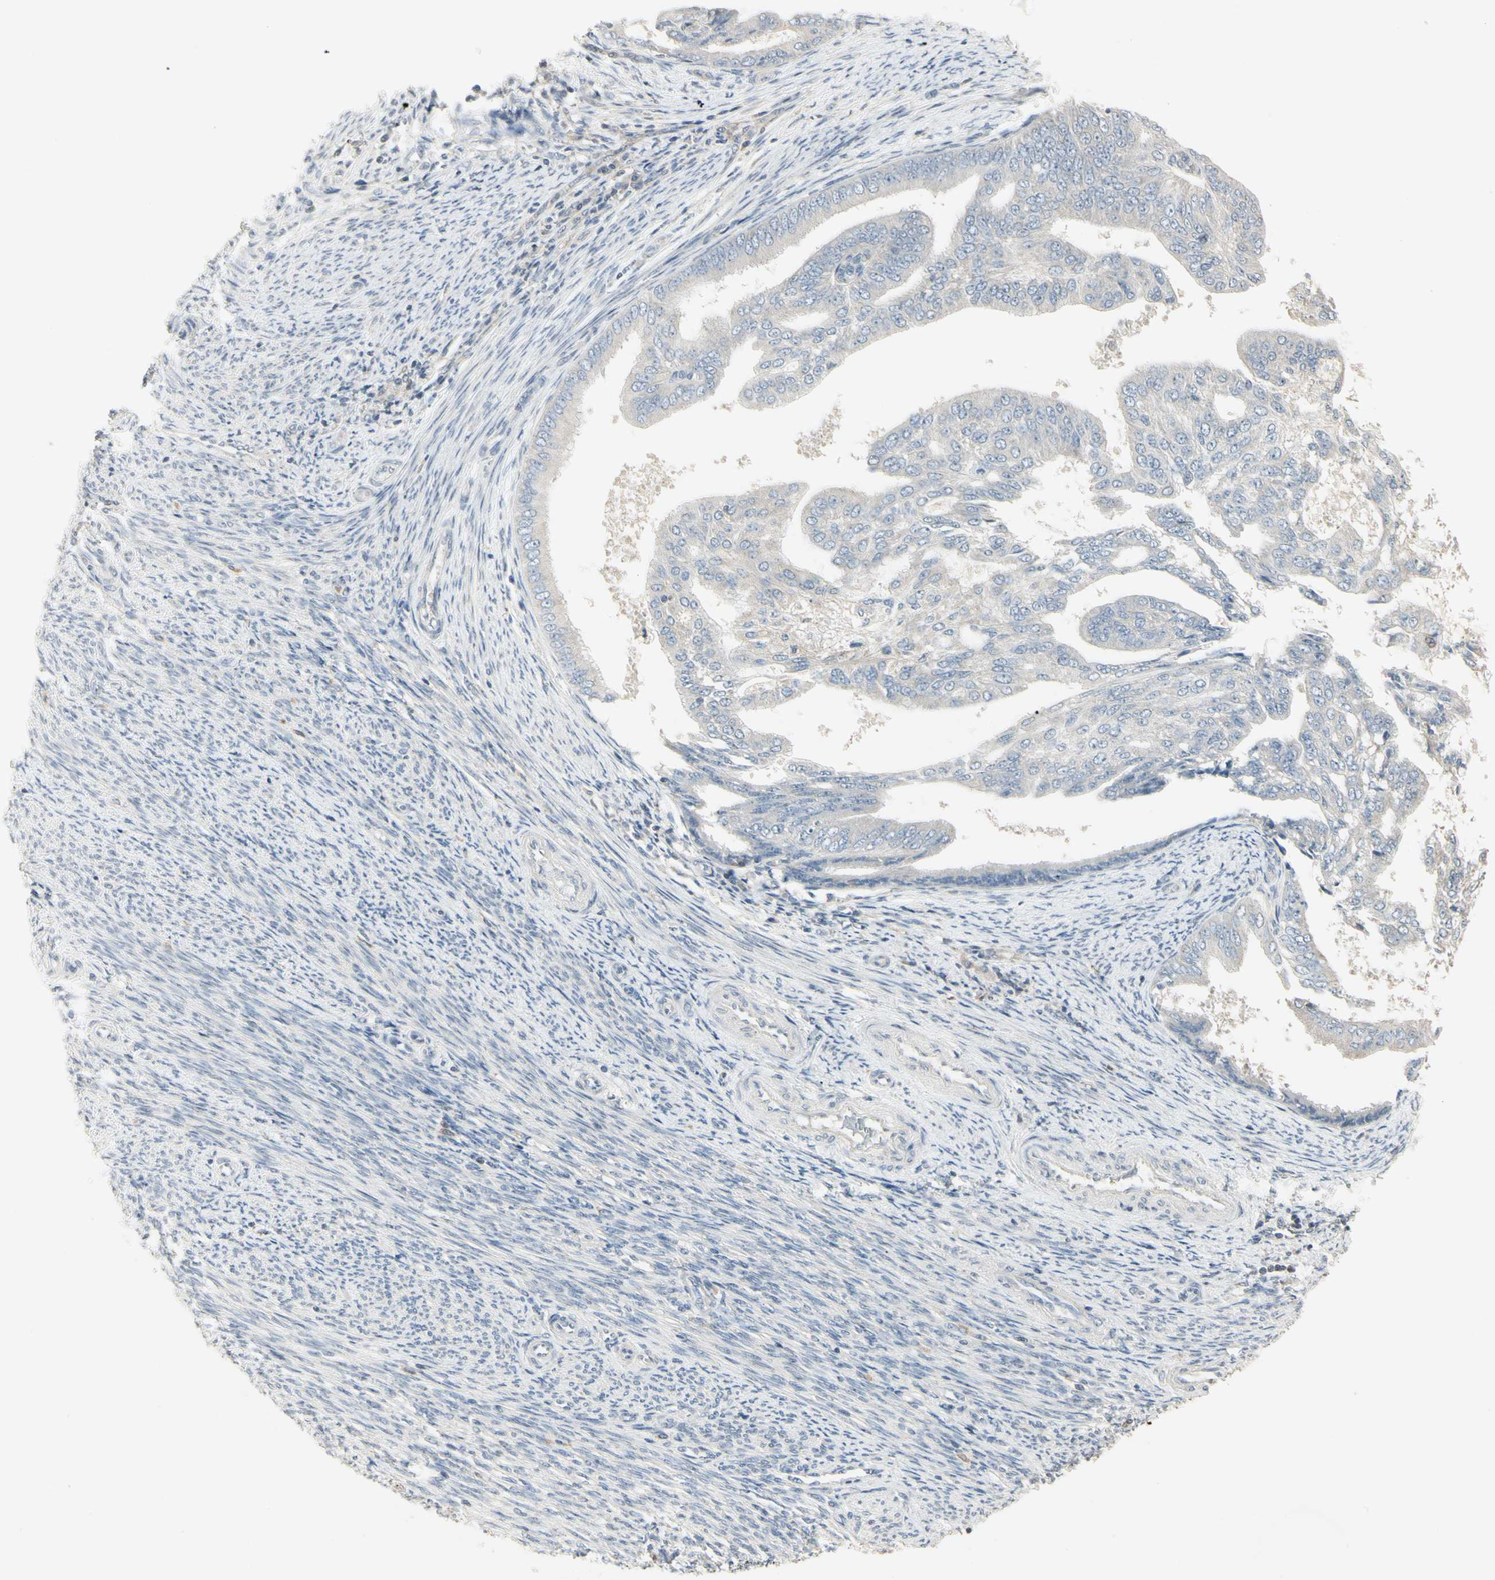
{"staining": {"intensity": "weak", "quantity": "25%-75%", "location": "cytoplasmic/membranous"}, "tissue": "endometrial cancer", "cell_type": "Tumor cells", "image_type": "cancer", "snomed": [{"axis": "morphology", "description": "Adenocarcinoma, NOS"}, {"axis": "topography", "description": "Endometrium"}], "caption": "The photomicrograph shows immunohistochemical staining of endometrial cancer (adenocarcinoma). There is weak cytoplasmic/membranous staining is present in about 25%-75% of tumor cells. The staining is performed using DAB brown chromogen to label protein expression. The nuclei are counter-stained blue using hematoxylin.", "gene": "ZFP36", "patient": {"sex": "female", "age": 58}}